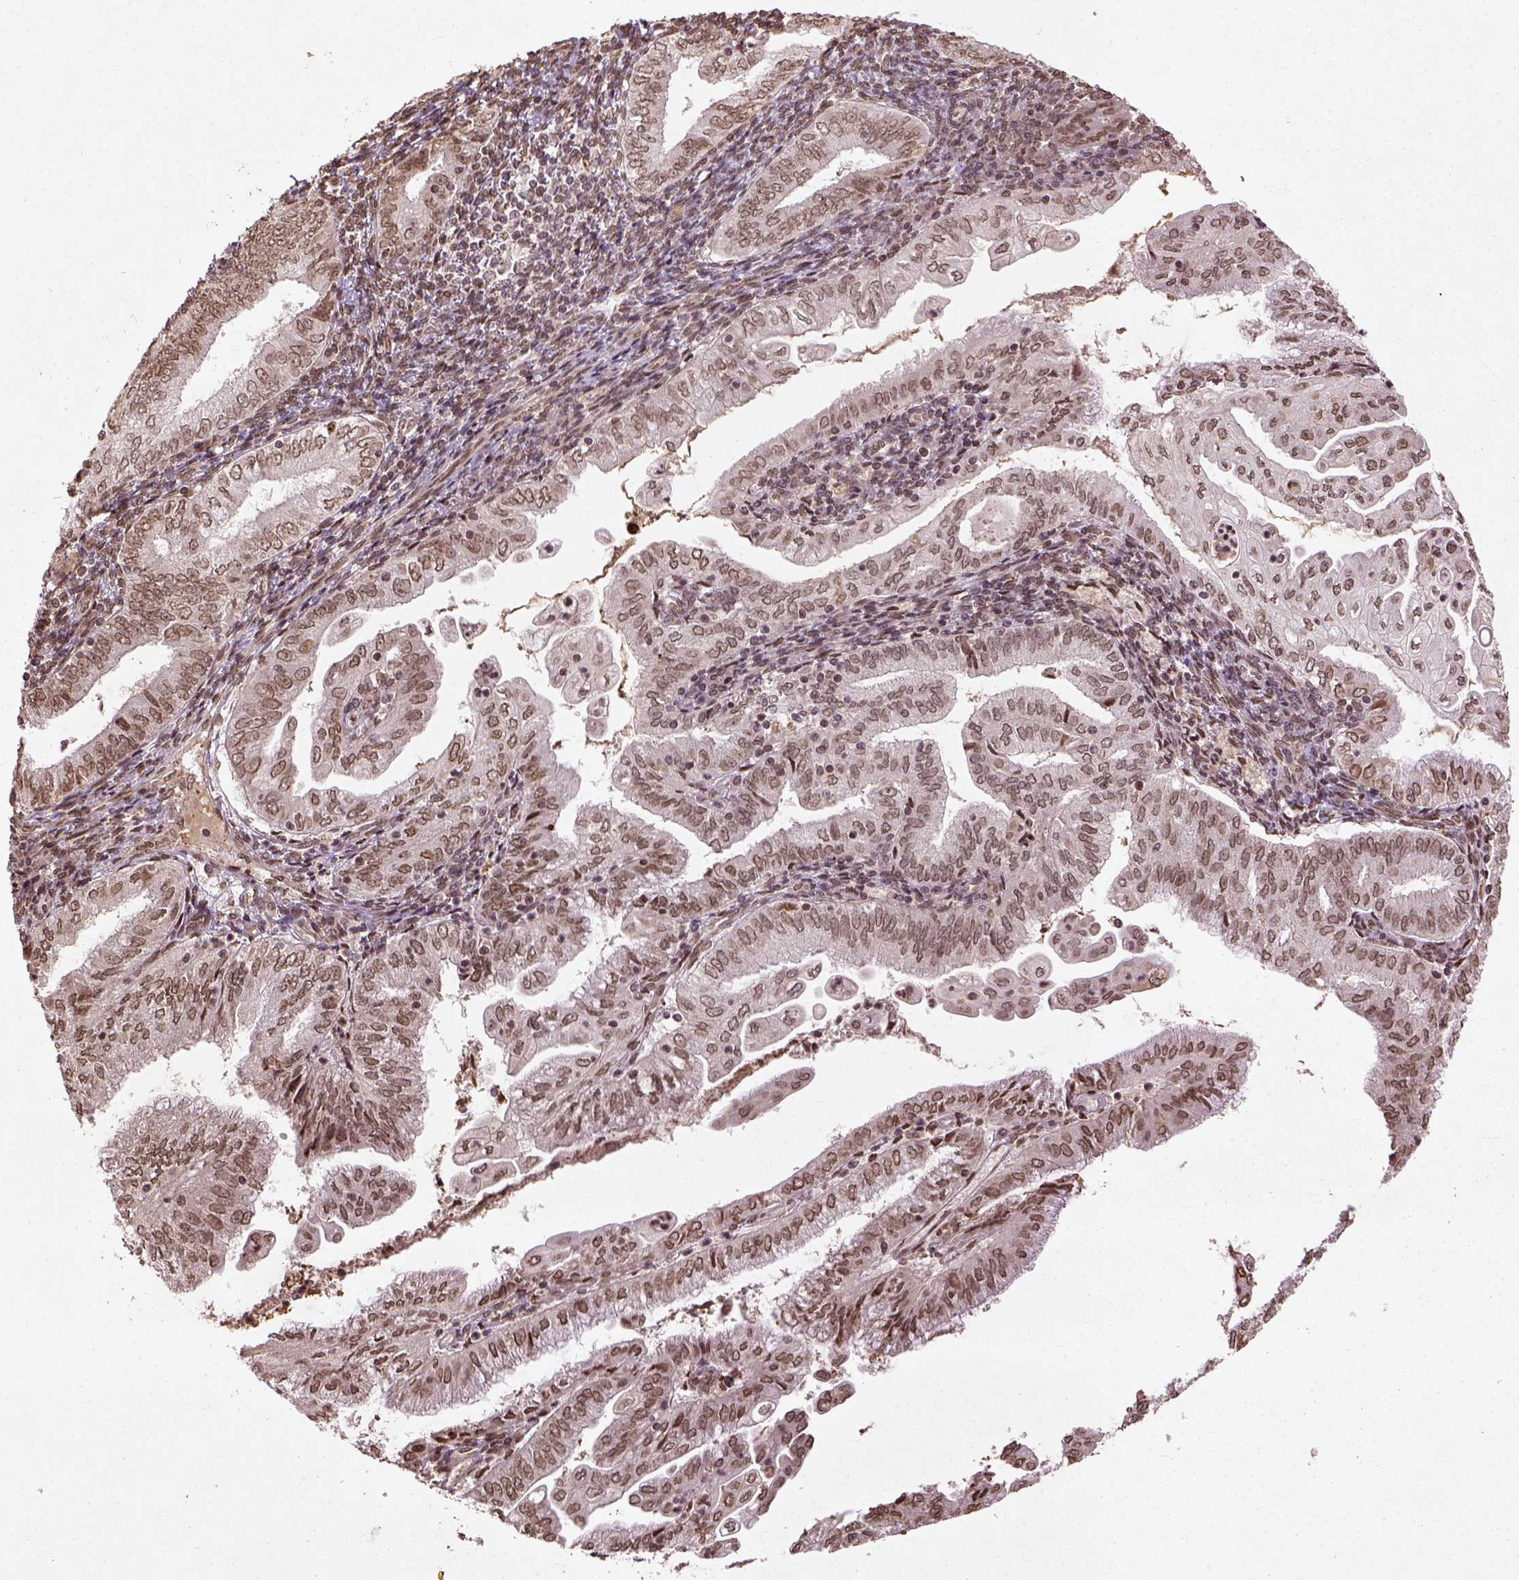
{"staining": {"intensity": "moderate", "quantity": ">75%", "location": "nuclear"}, "tissue": "endometrial cancer", "cell_type": "Tumor cells", "image_type": "cancer", "snomed": [{"axis": "morphology", "description": "Adenocarcinoma, NOS"}, {"axis": "topography", "description": "Endometrium"}], "caption": "DAB immunohistochemical staining of human endometrial adenocarcinoma exhibits moderate nuclear protein staining in approximately >75% of tumor cells.", "gene": "BANF1", "patient": {"sex": "female", "age": 55}}